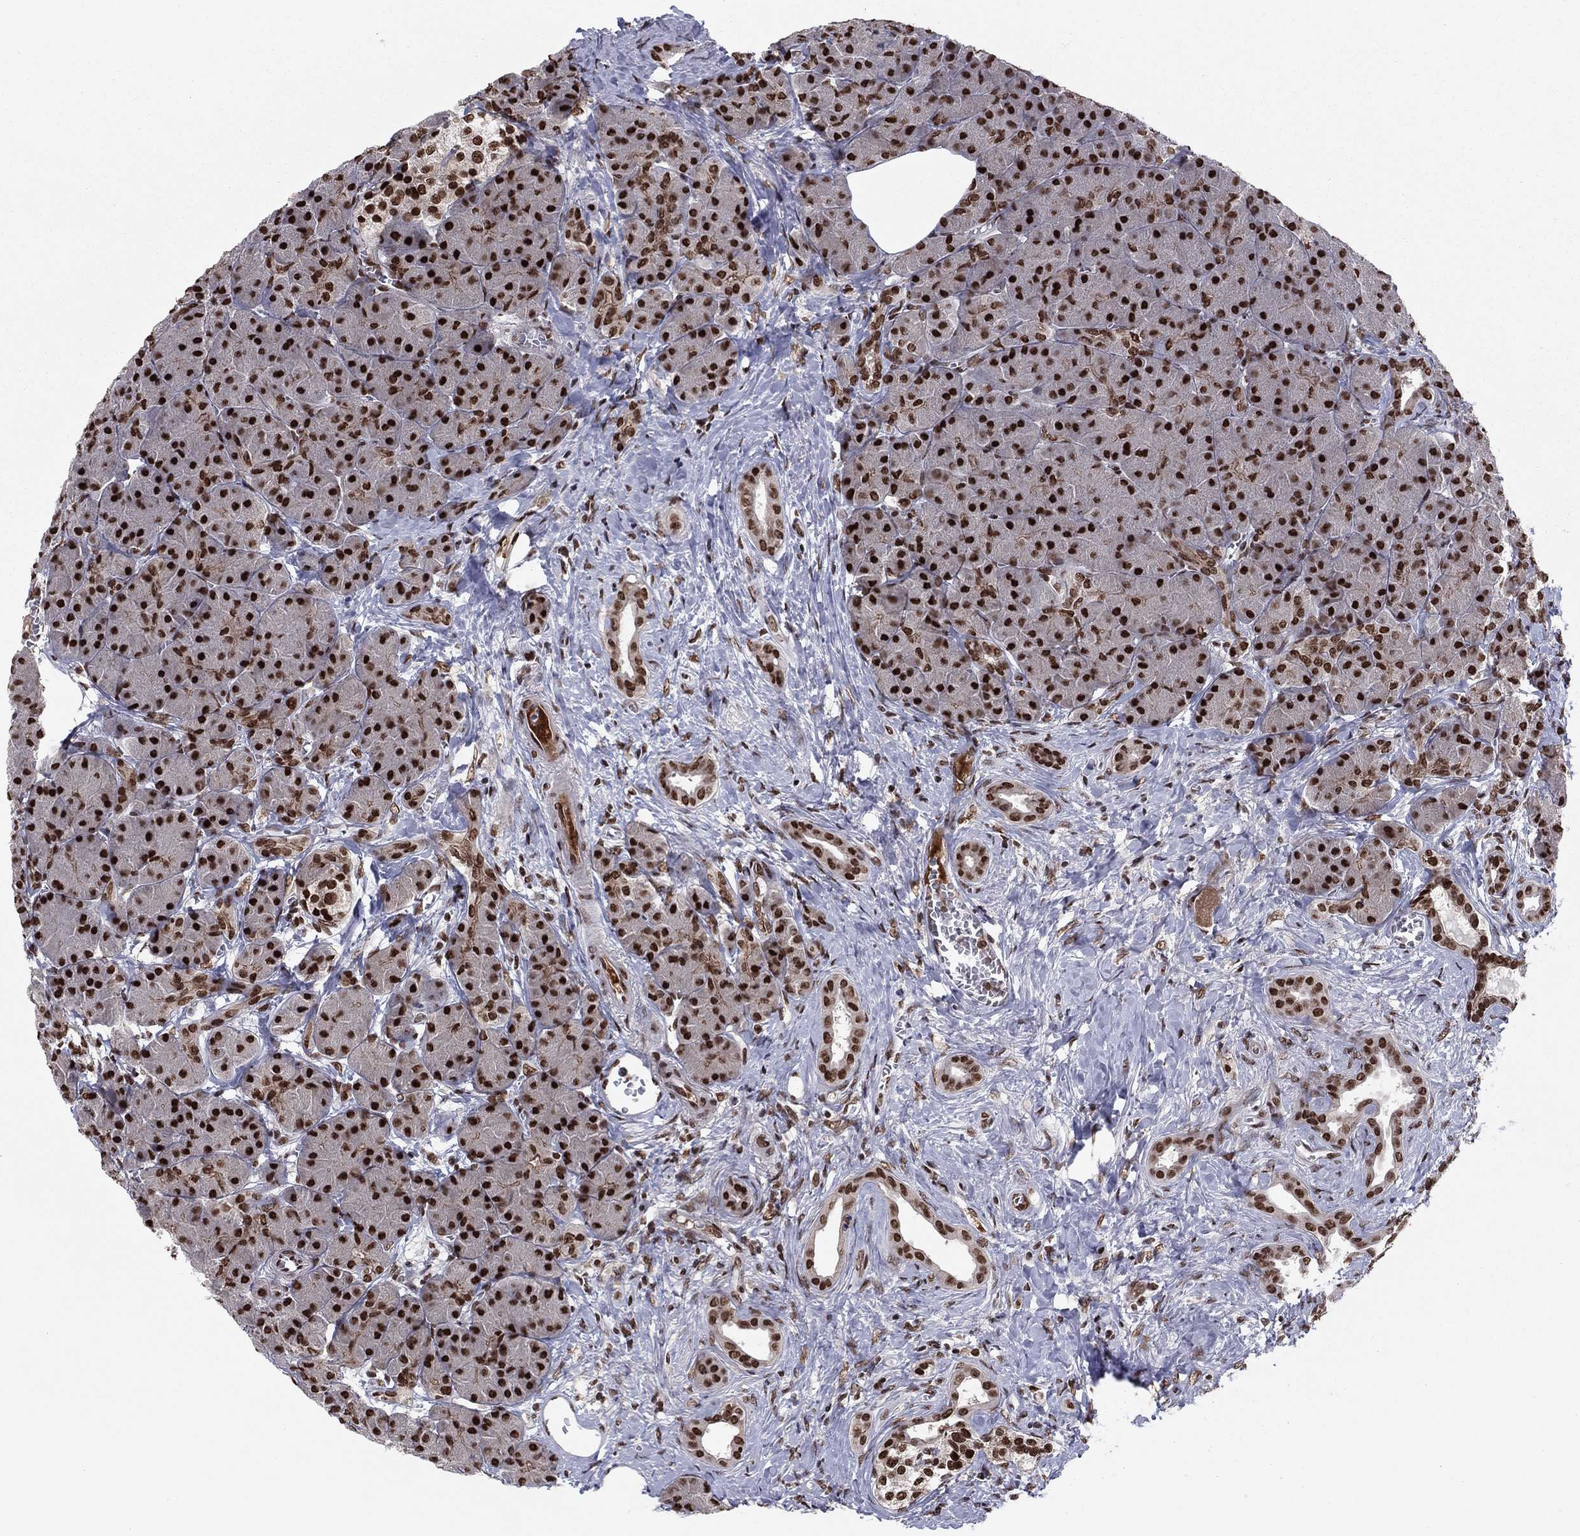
{"staining": {"intensity": "strong", "quantity": ">75%", "location": "nuclear"}, "tissue": "pancreas", "cell_type": "Exocrine glandular cells", "image_type": "normal", "snomed": [{"axis": "morphology", "description": "Normal tissue, NOS"}, {"axis": "topography", "description": "Pancreas"}], "caption": "High-power microscopy captured an immunohistochemistry (IHC) histopathology image of normal pancreas, revealing strong nuclear positivity in about >75% of exocrine glandular cells.", "gene": "USP54", "patient": {"sex": "male", "age": 61}}